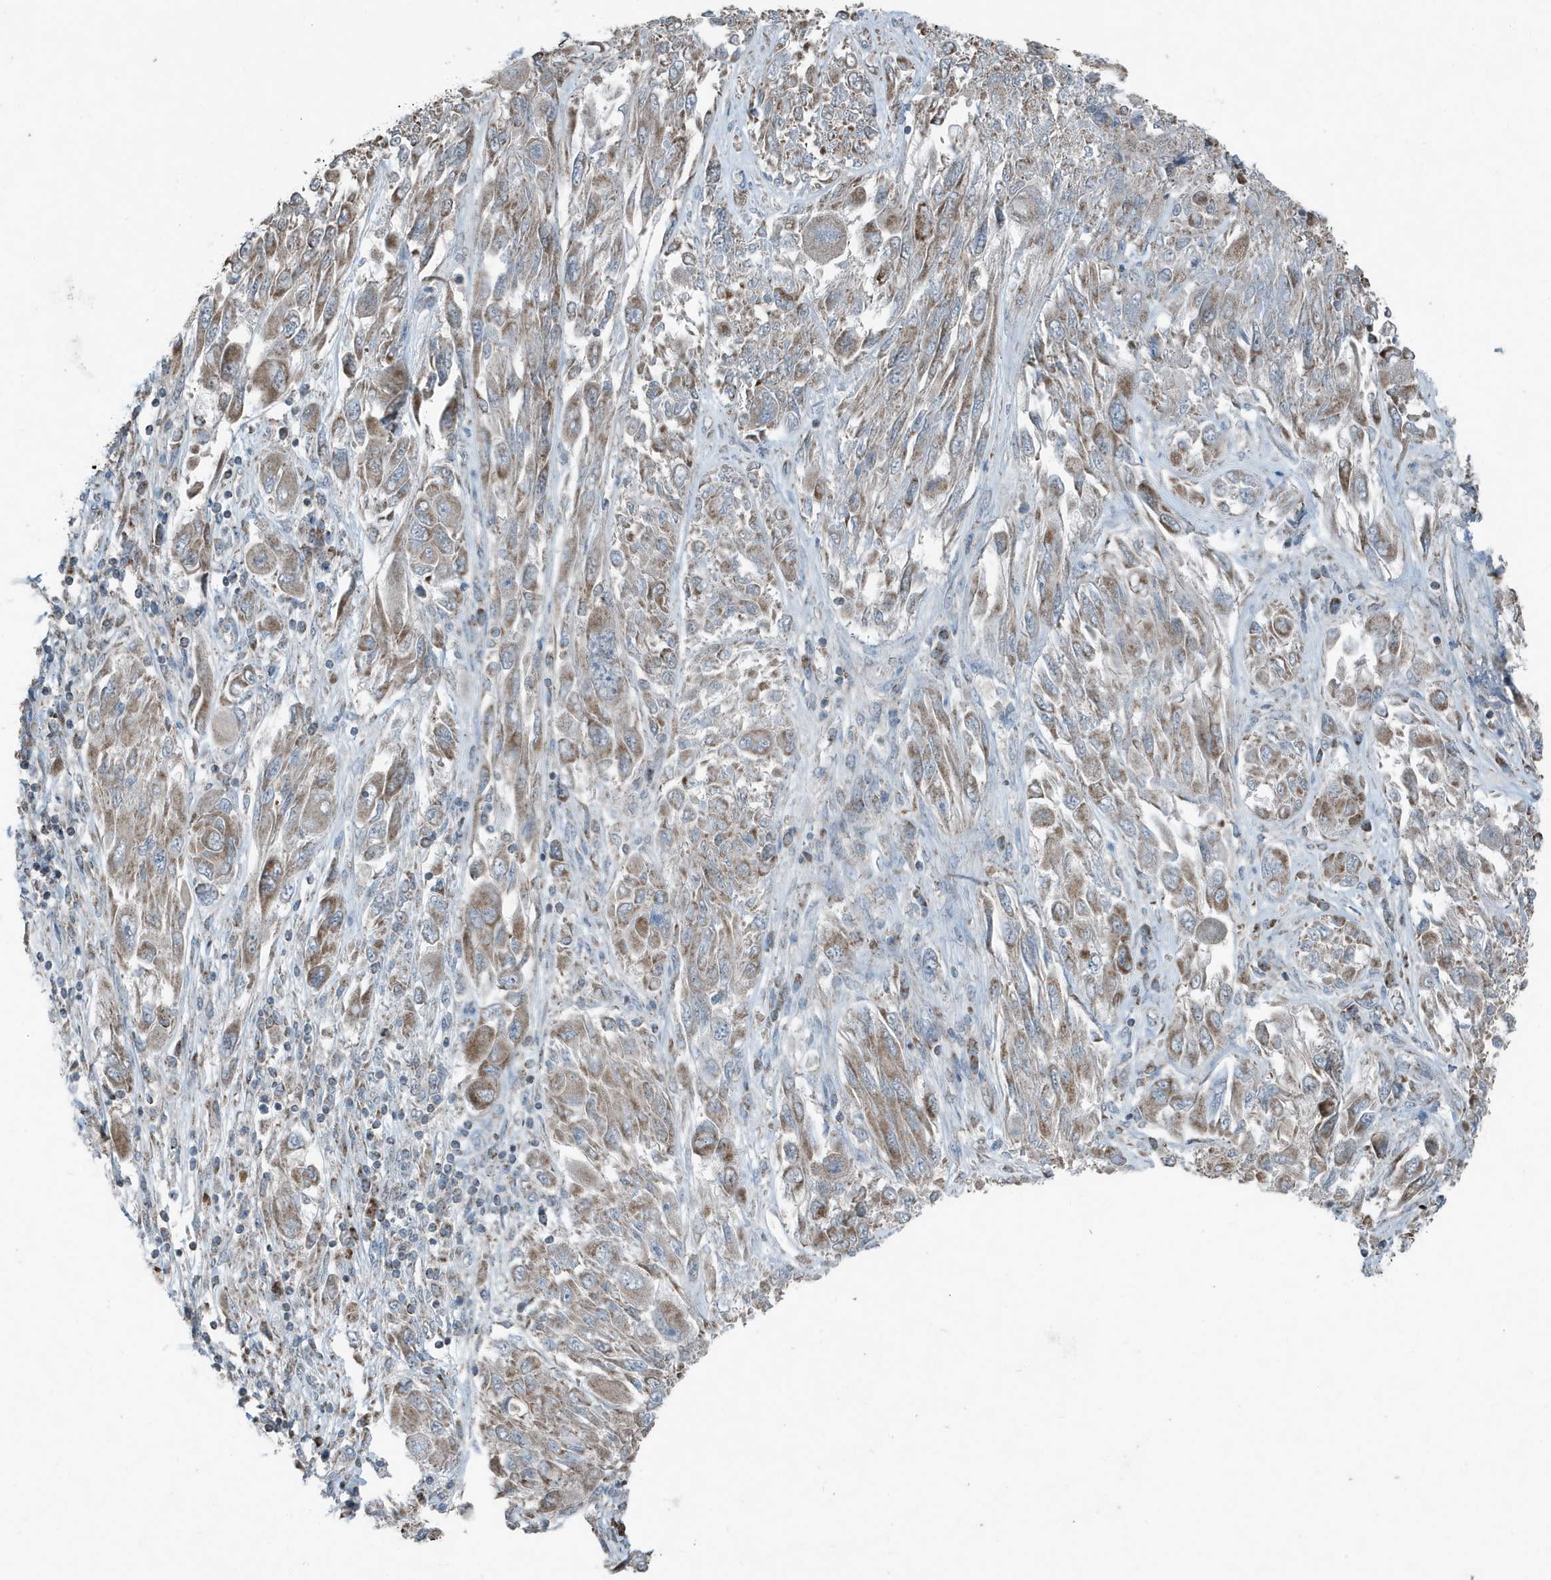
{"staining": {"intensity": "moderate", "quantity": "25%-75%", "location": "cytoplasmic/membranous"}, "tissue": "melanoma", "cell_type": "Tumor cells", "image_type": "cancer", "snomed": [{"axis": "morphology", "description": "Malignant melanoma, NOS"}, {"axis": "topography", "description": "Skin"}], "caption": "Tumor cells display moderate cytoplasmic/membranous positivity in about 25%-75% of cells in malignant melanoma.", "gene": "MT-CYB", "patient": {"sex": "female", "age": 91}}